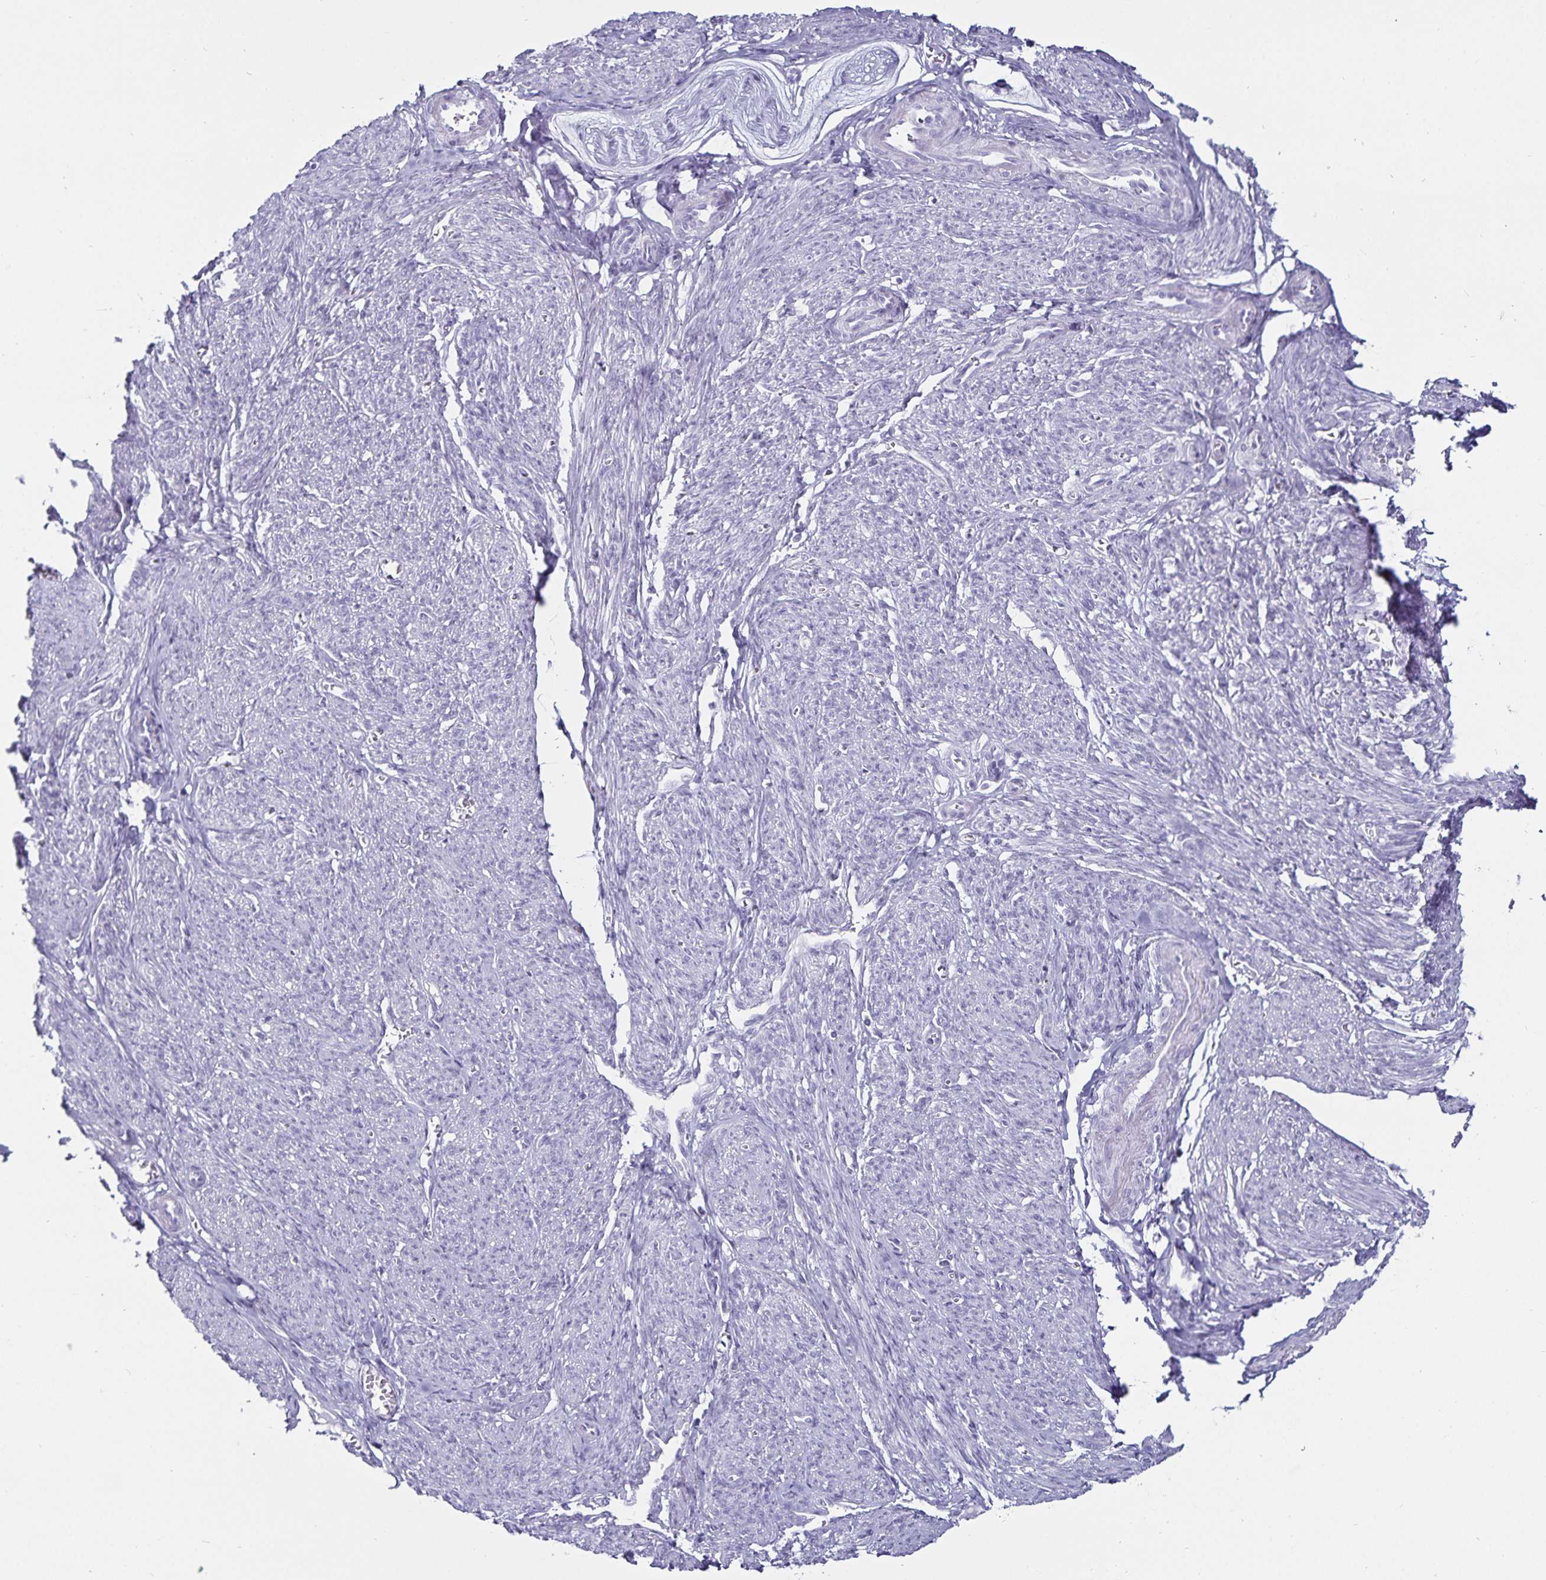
{"staining": {"intensity": "negative", "quantity": "none", "location": "none"}, "tissue": "smooth muscle", "cell_type": "Smooth muscle cells", "image_type": "normal", "snomed": [{"axis": "morphology", "description": "Normal tissue, NOS"}, {"axis": "topography", "description": "Smooth muscle"}], "caption": "Smooth muscle was stained to show a protein in brown. There is no significant expression in smooth muscle cells.", "gene": "DEFA6", "patient": {"sex": "female", "age": 65}}